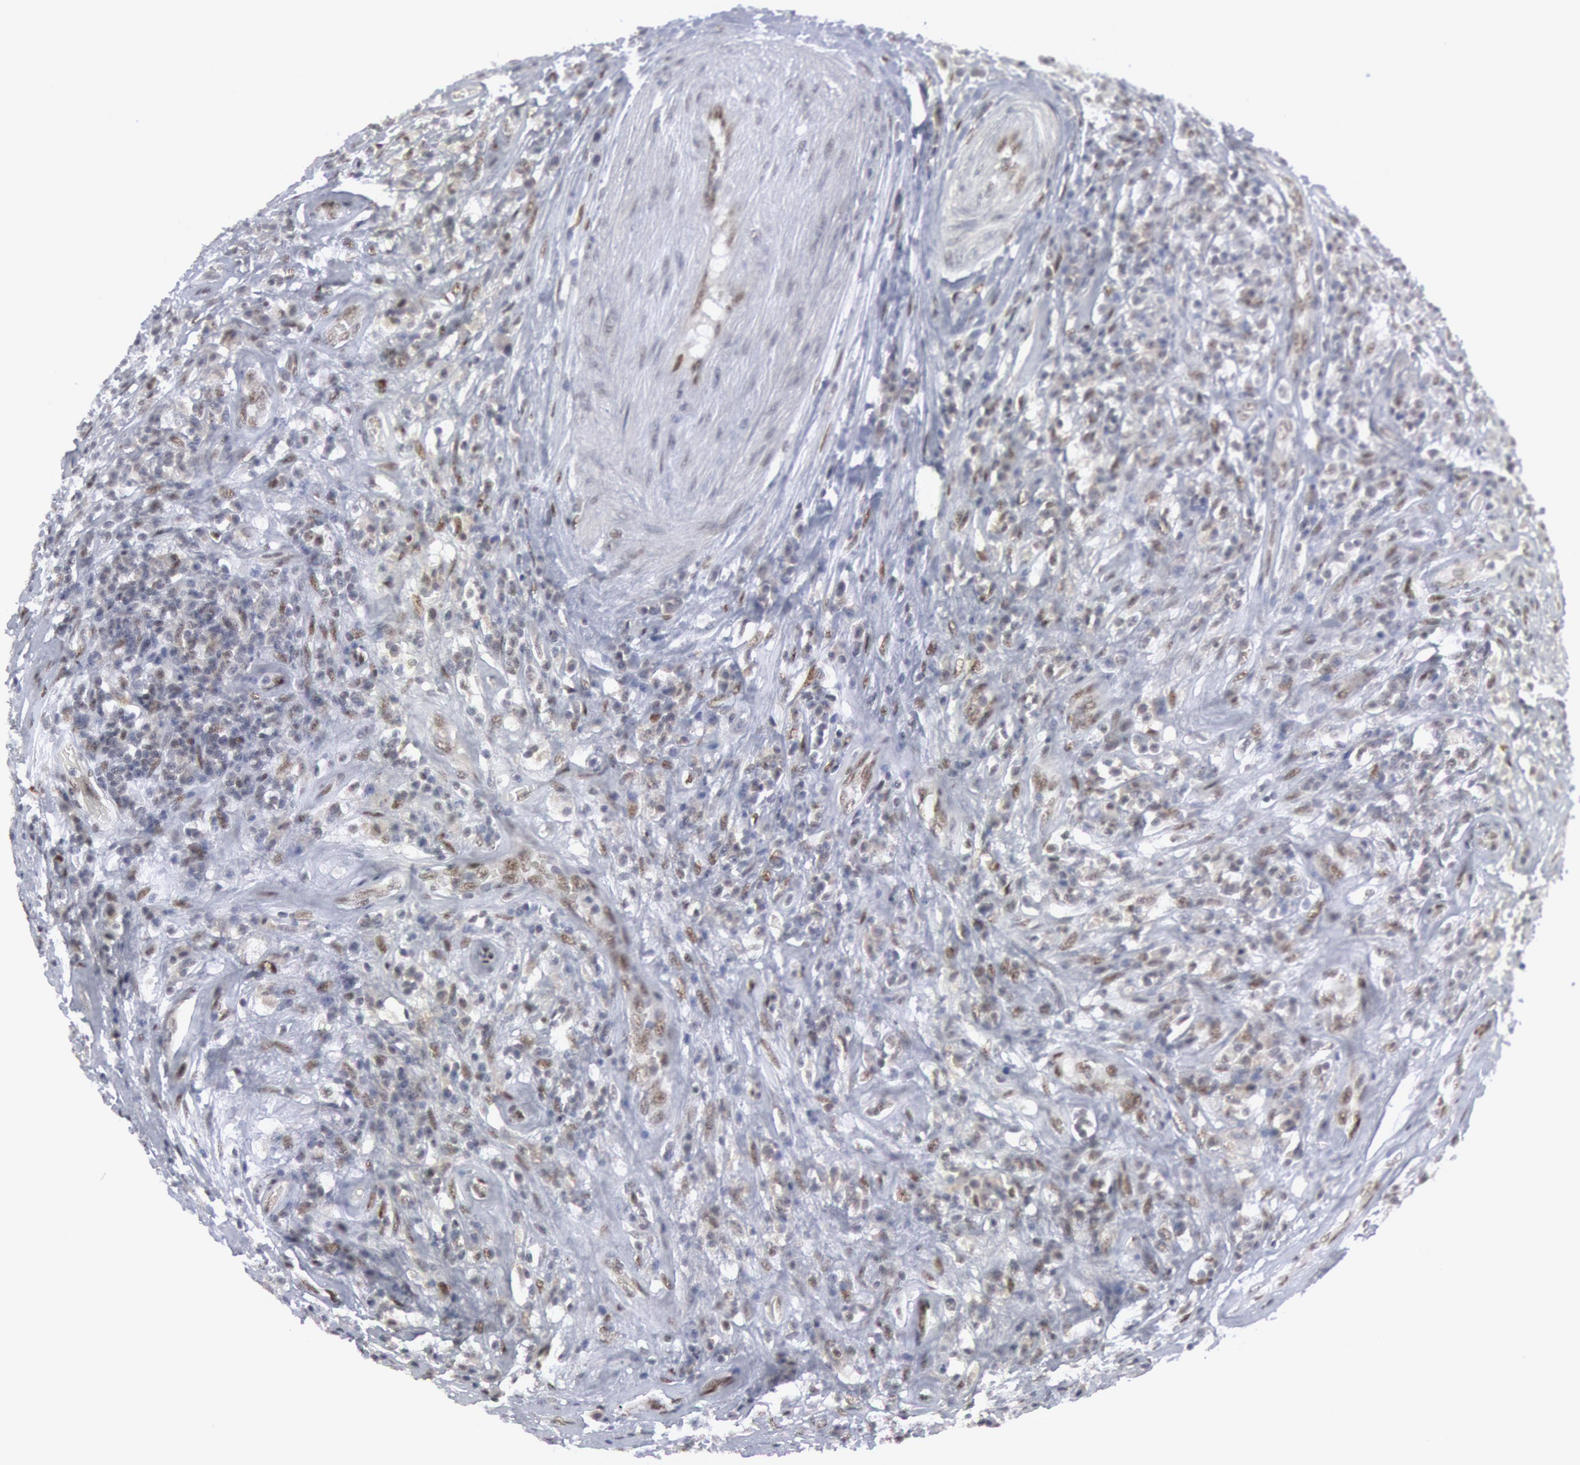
{"staining": {"intensity": "negative", "quantity": "none", "location": "none"}, "tissue": "testis cancer", "cell_type": "Tumor cells", "image_type": "cancer", "snomed": [{"axis": "morphology", "description": "Seminoma, NOS"}, {"axis": "topography", "description": "Testis"}], "caption": "IHC of seminoma (testis) exhibits no staining in tumor cells. Brightfield microscopy of IHC stained with DAB (brown) and hematoxylin (blue), captured at high magnification.", "gene": "FOXO1", "patient": {"sex": "male", "age": 34}}